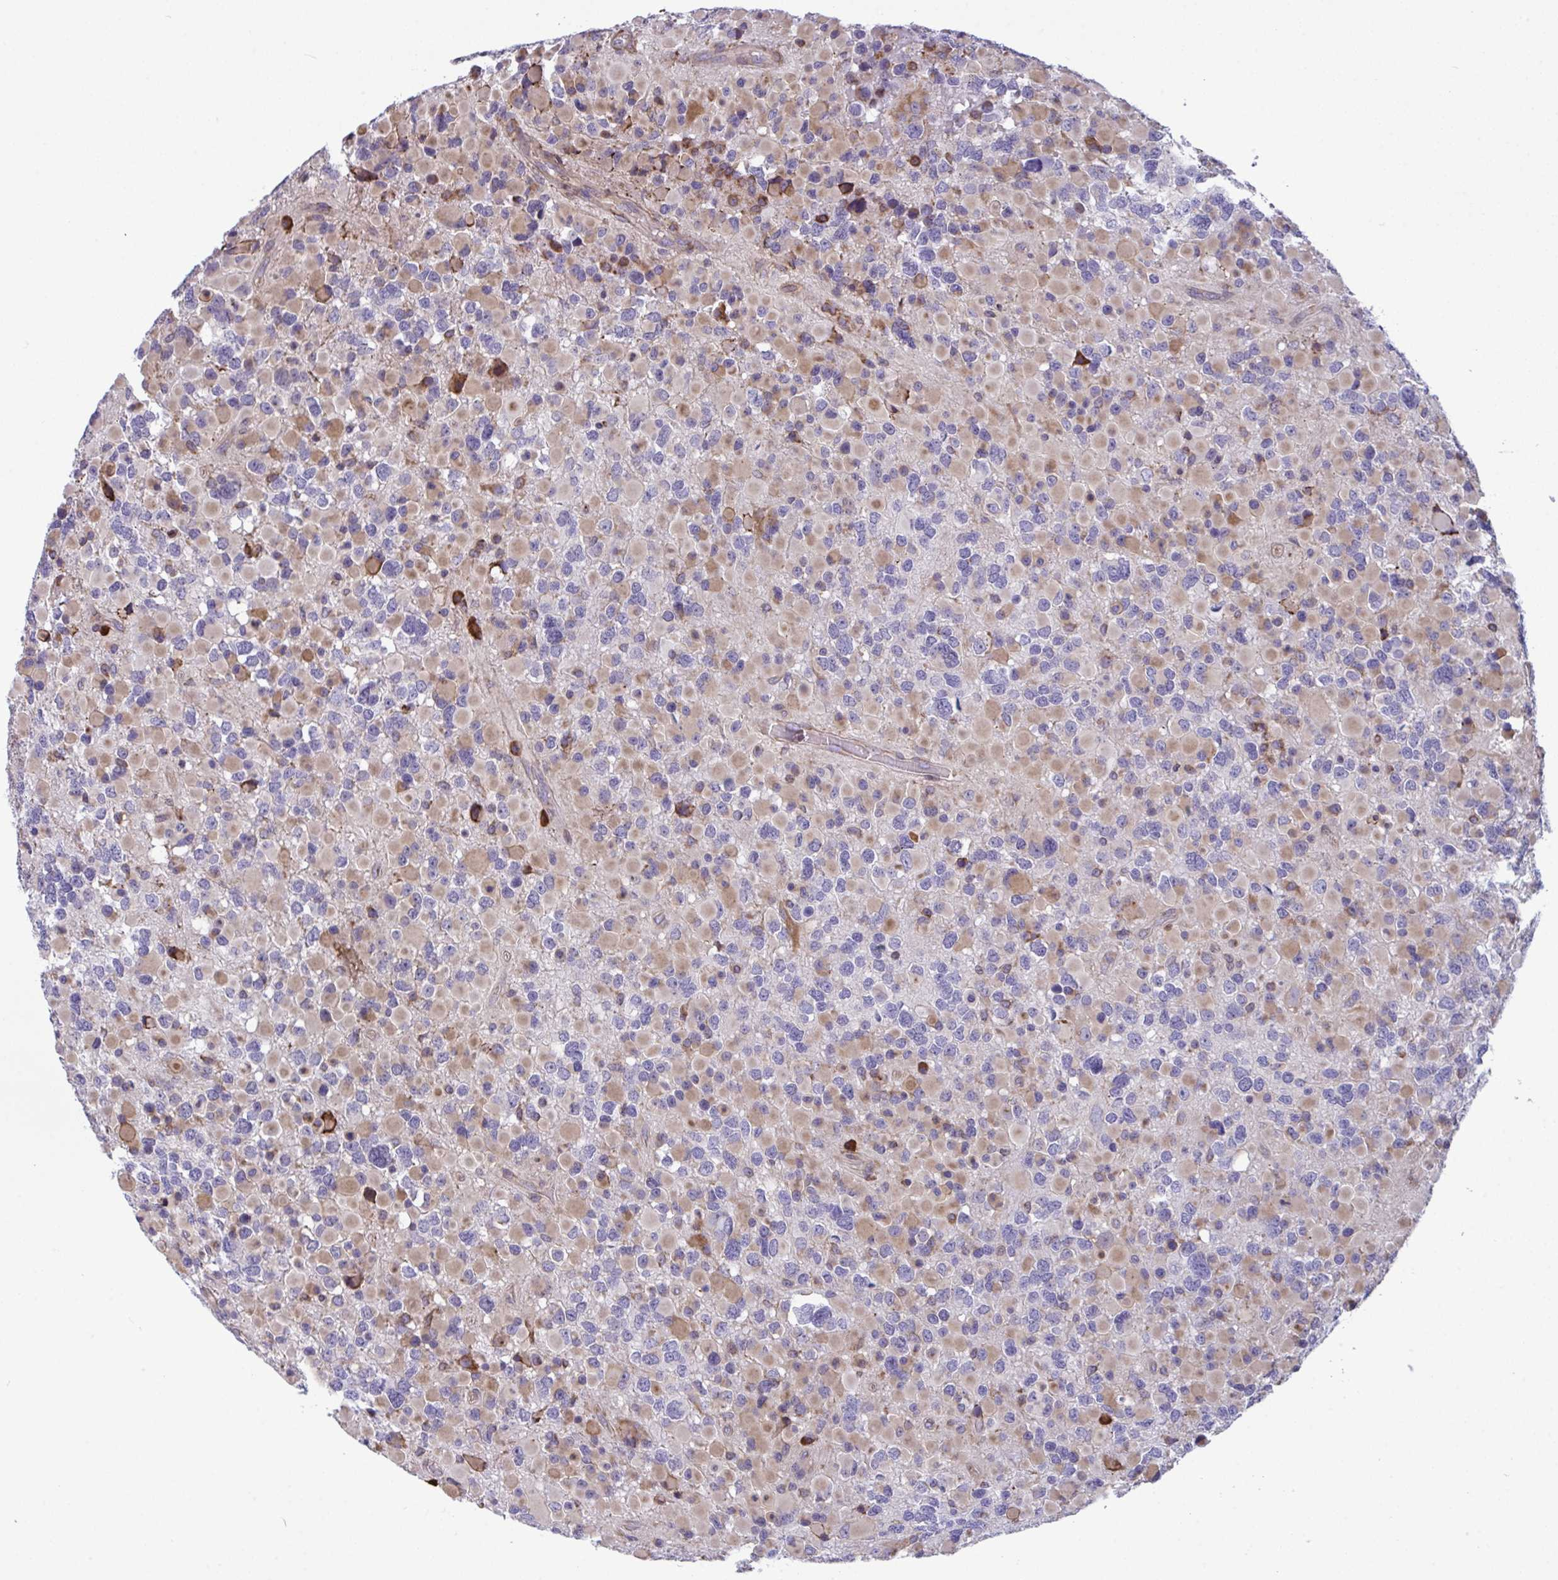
{"staining": {"intensity": "weak", "quantity": "25%-75%", "location": "cytoplasmic/membranous"}, "tissue": "glioma", "cell_type": "Tumor cells", "image_type": "cancer", "snomed": [{"axis": "morphology", "description": "Glioma, malignant, High grade"}, {"axis": "topography", "description": "Brain"}], "caption": "Tumor cells show low levels of weak cytoplasmic/membranous positivity in about 25%-75% of cells in high-grade glioma (malignant).", "gene": "MYMK", "patient": {"sex": "female", "age": 40}}